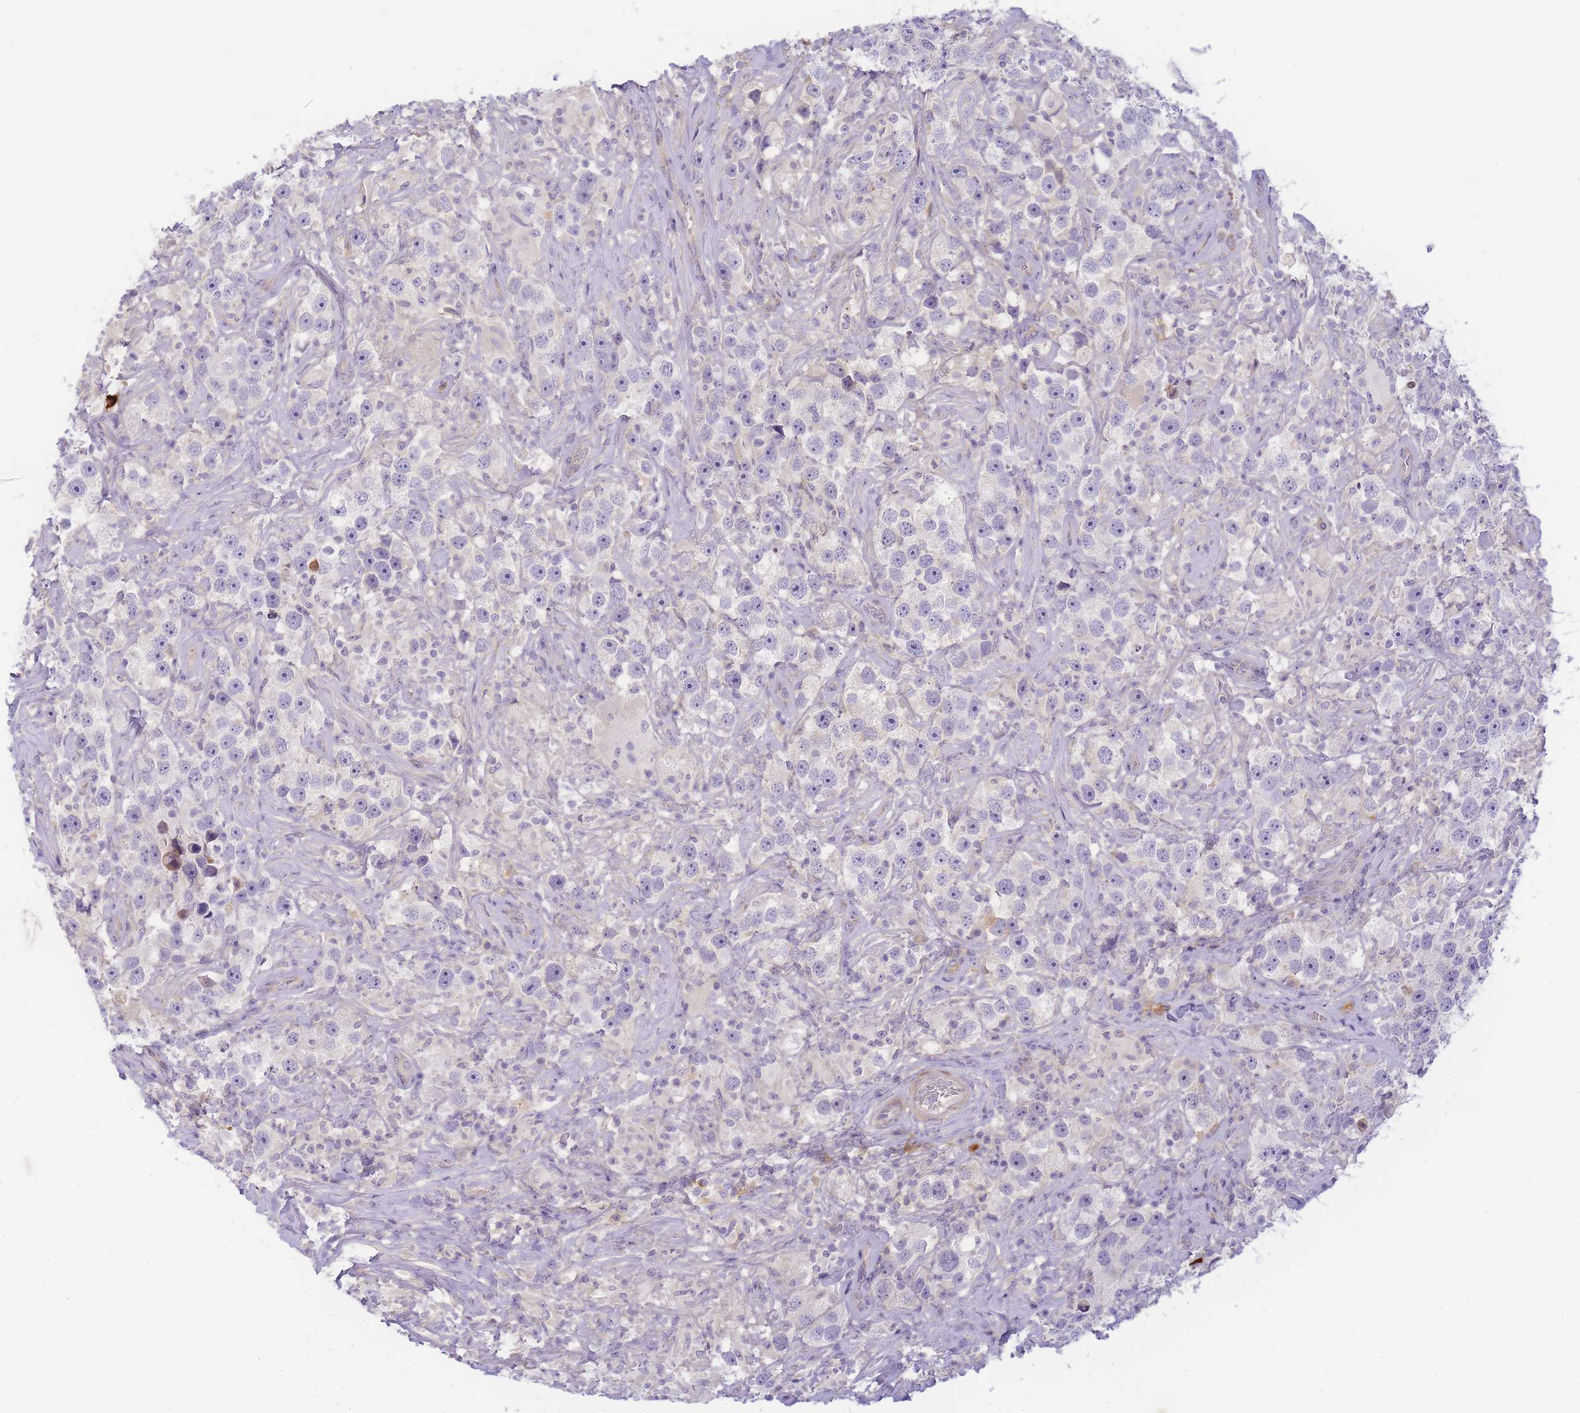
{"staining": {"intensity": "negative", "quantity": "none", "location": "none"}, "tissue": "testis cancer", "cell_type": "Tumor cells", "image_type": "cancer", "snomed": [{"axis": "morphology", "description": "Seminoma, NOS"}, {"axis": "topography", "description": "Testis"}], "caption": "Micrograph shows no significant protein positivity in tumor cells of testis seminoma. (IHC, brightfield microscopy, high magnification).", "gene": "RRAD", "patient": {"sex": "male", "age": 49}}